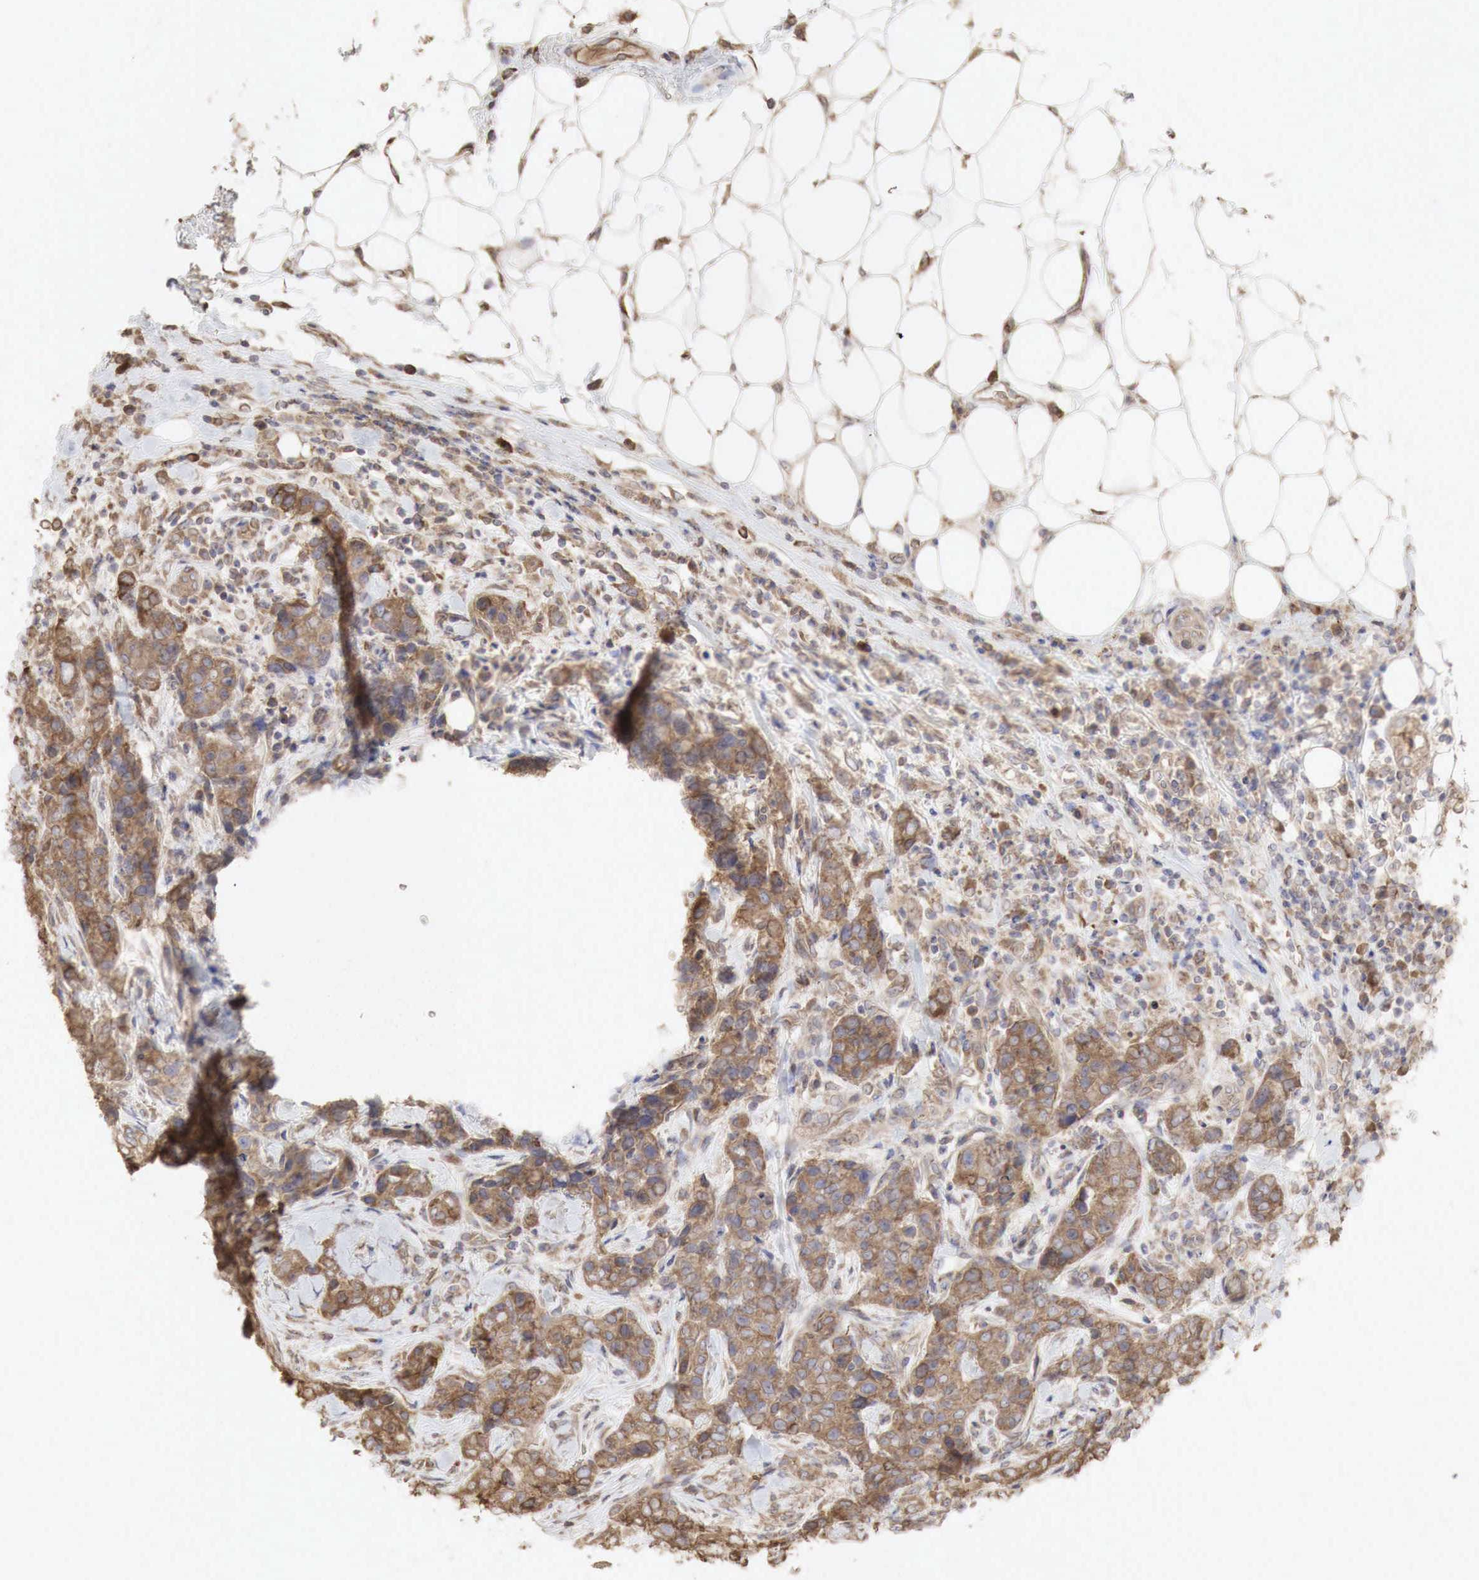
{"staining": {"intensity": "moderate", "quantity": ">75%", "location": "cytoplasmic/membranous"}, "tissue": "breast cancer", "cell_type": "Tumor cells", "image_type": "cancer", "snomed": [{"axis": "morphology", "description": "Duct carcinoma"}, {"axis": "topography", "description": "Breast"}], "caption": "DAB (3,3'-diaminobenzidine) immunohistochemical staining of human invasive ductal carcinoma (breast) displays moderate cytoplasmic/membranous protein positivity in approximately >75% of tumor cells. (brown staining indicates protein expression, while blue staining denotes nuclei).", "gene": "PABPC5", "patient": {"sex": "female", "age": 91}}